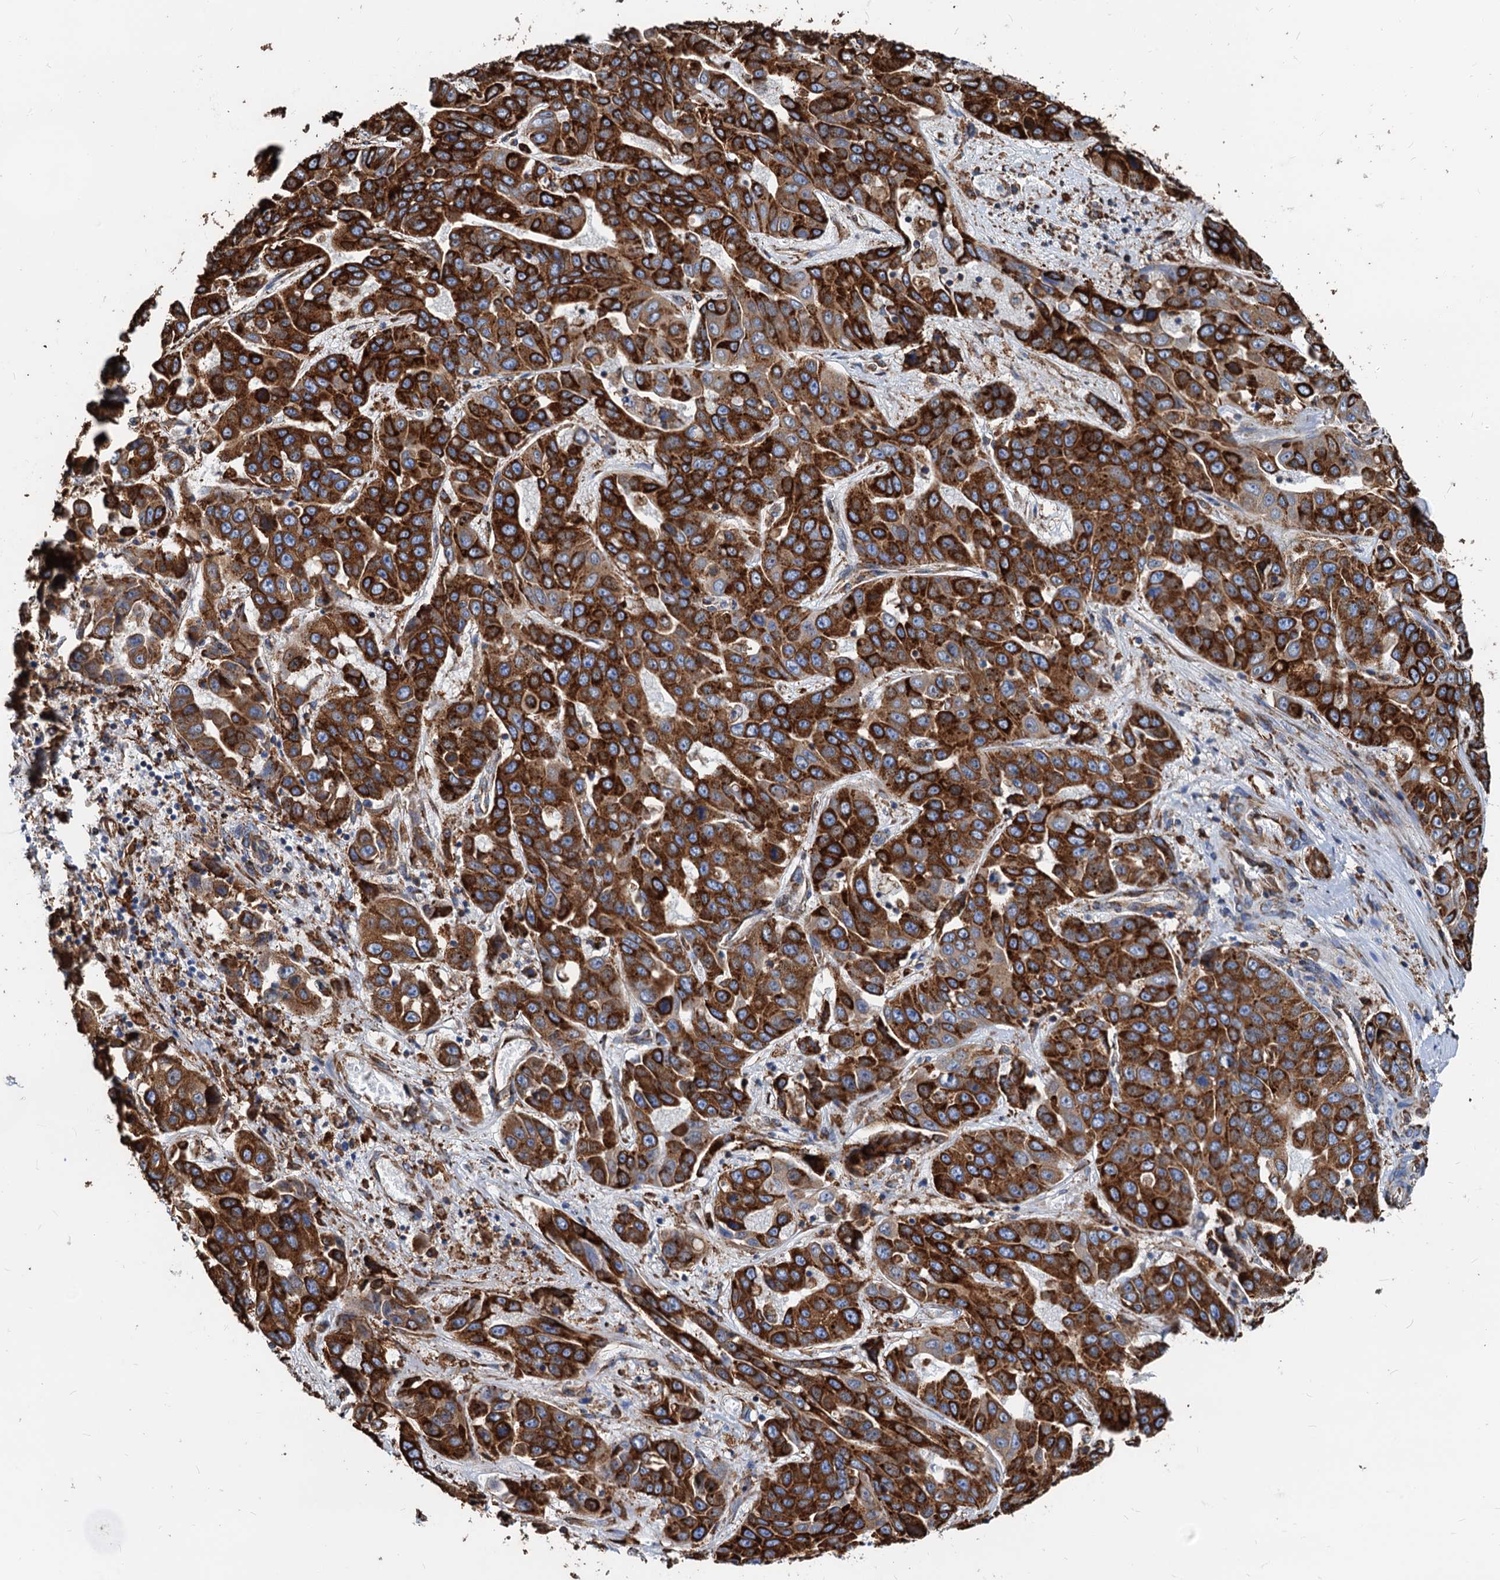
{"staining": {"intensity": "strong", "quantity": ">75%", "location": "cytoplasmic/membranous"}, "tissue": "liver cancer", "cell_type": "Tumor cells", "image_type": "cancer", "snomed": [{"axis": "morphology", "description": "Cholangiocarcinoma"}, {"axis": "topography", "description": "Liver"}], "caption": "DAB (3,3'-diaminobenzidine) immunohistochemical staining of human liver cholangiocarcinoma demonstrates strong cytoplasmic/membranous protein staining in approximately >75% of tumor cells. The staining was performed using DAB, with brown indicating positive protein expression. Nuclei are stained blue with hematoxylin.", "gene": "HSPA5", "patient": {"sex": "female", "age": 52}}